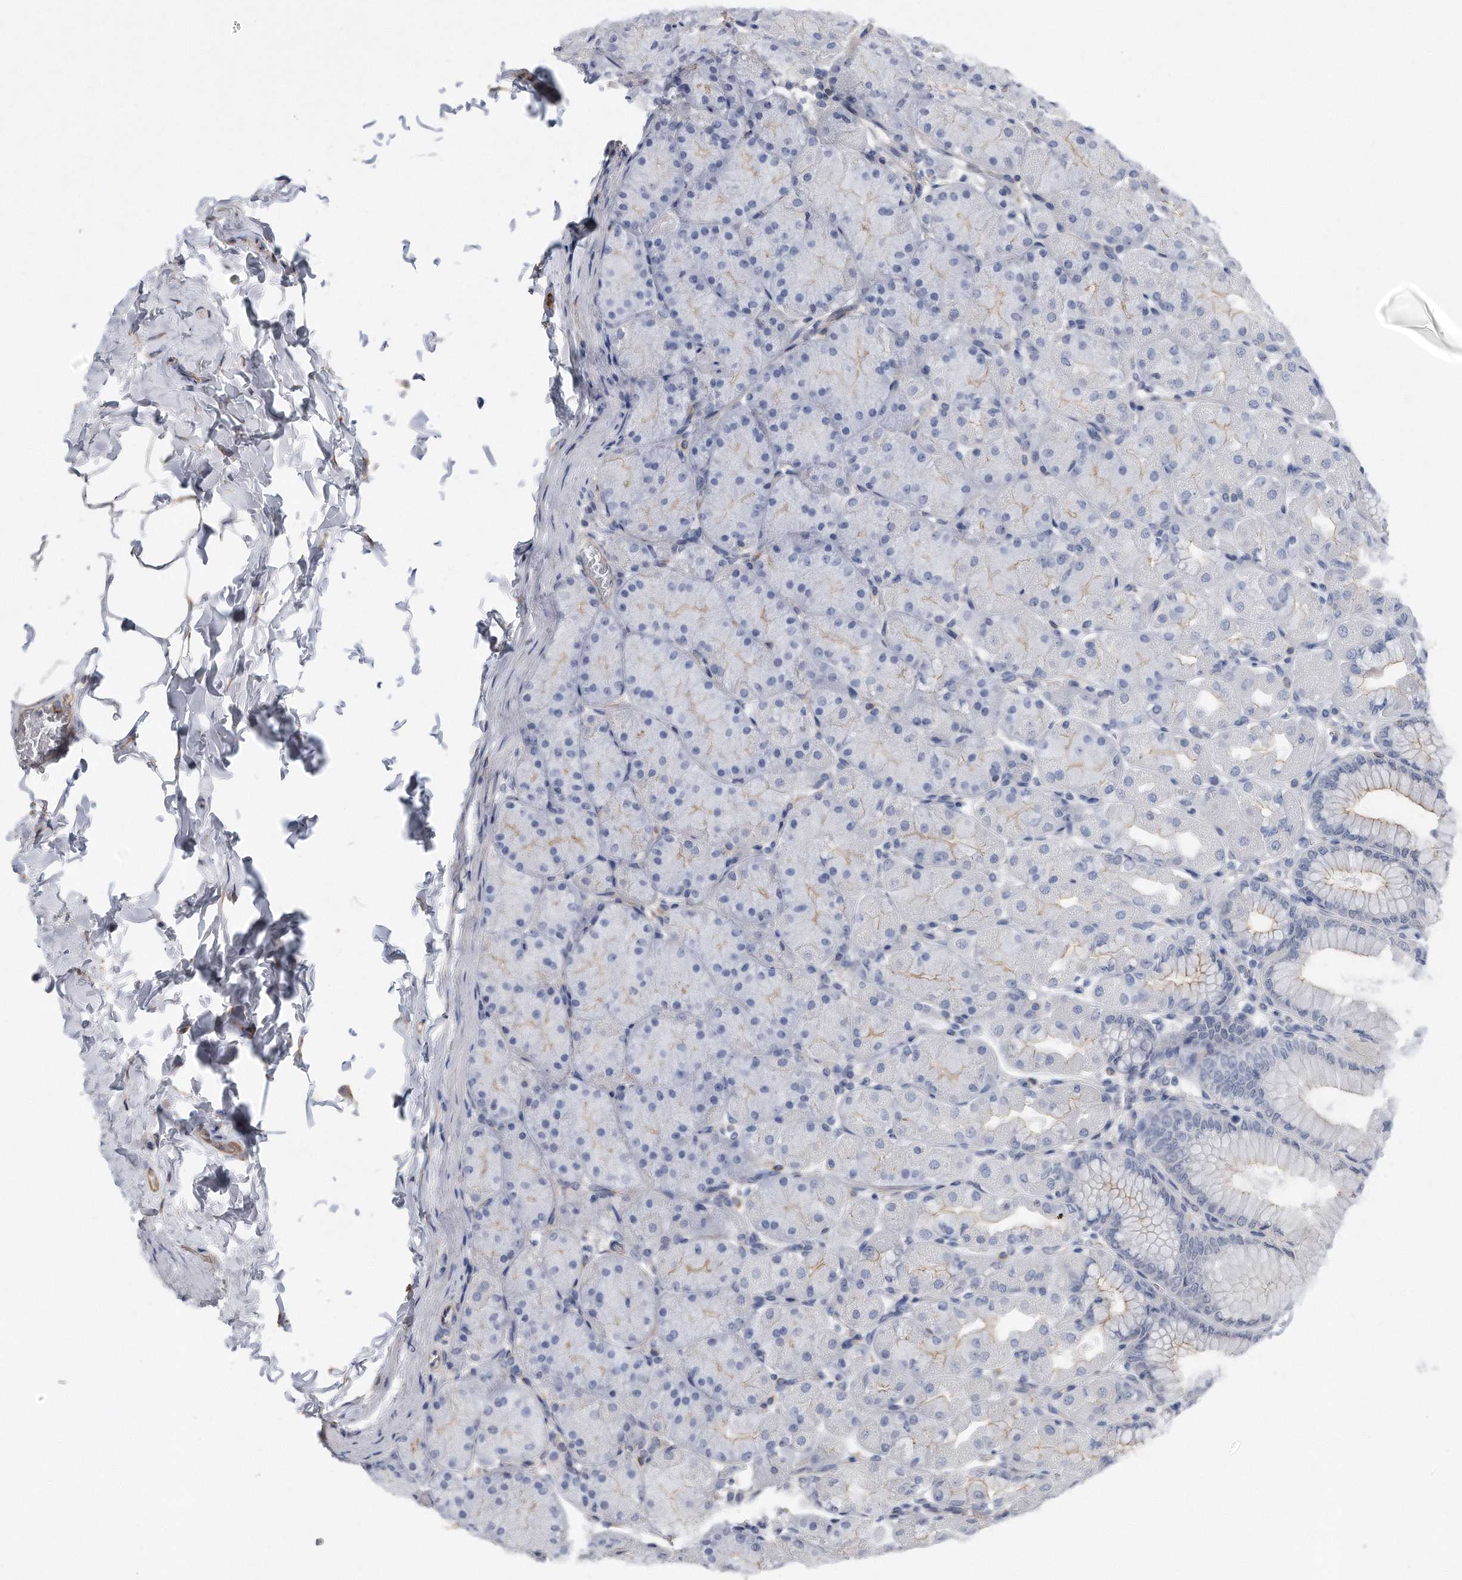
{"staining": {"intensity": "weak", "quantity": "<25%", "location": "cytoplasmic/membranous"}, "tissue": "stomach", "cell_type": "Glandular cells", "image_type": "normal", "snomed": [{"axis": "morphology", "description": "Normal tissue, NOS"}, {"axis": "topography", "description": "Stomach, upper"}], "caption": "An immunohistochemistry (IHC) histopathology image of unremarkable stomach is shown. There is no staining in glandular cells of stomach.", "gene": "GPC1", "patient": {"sex": "female", "age": 56}}